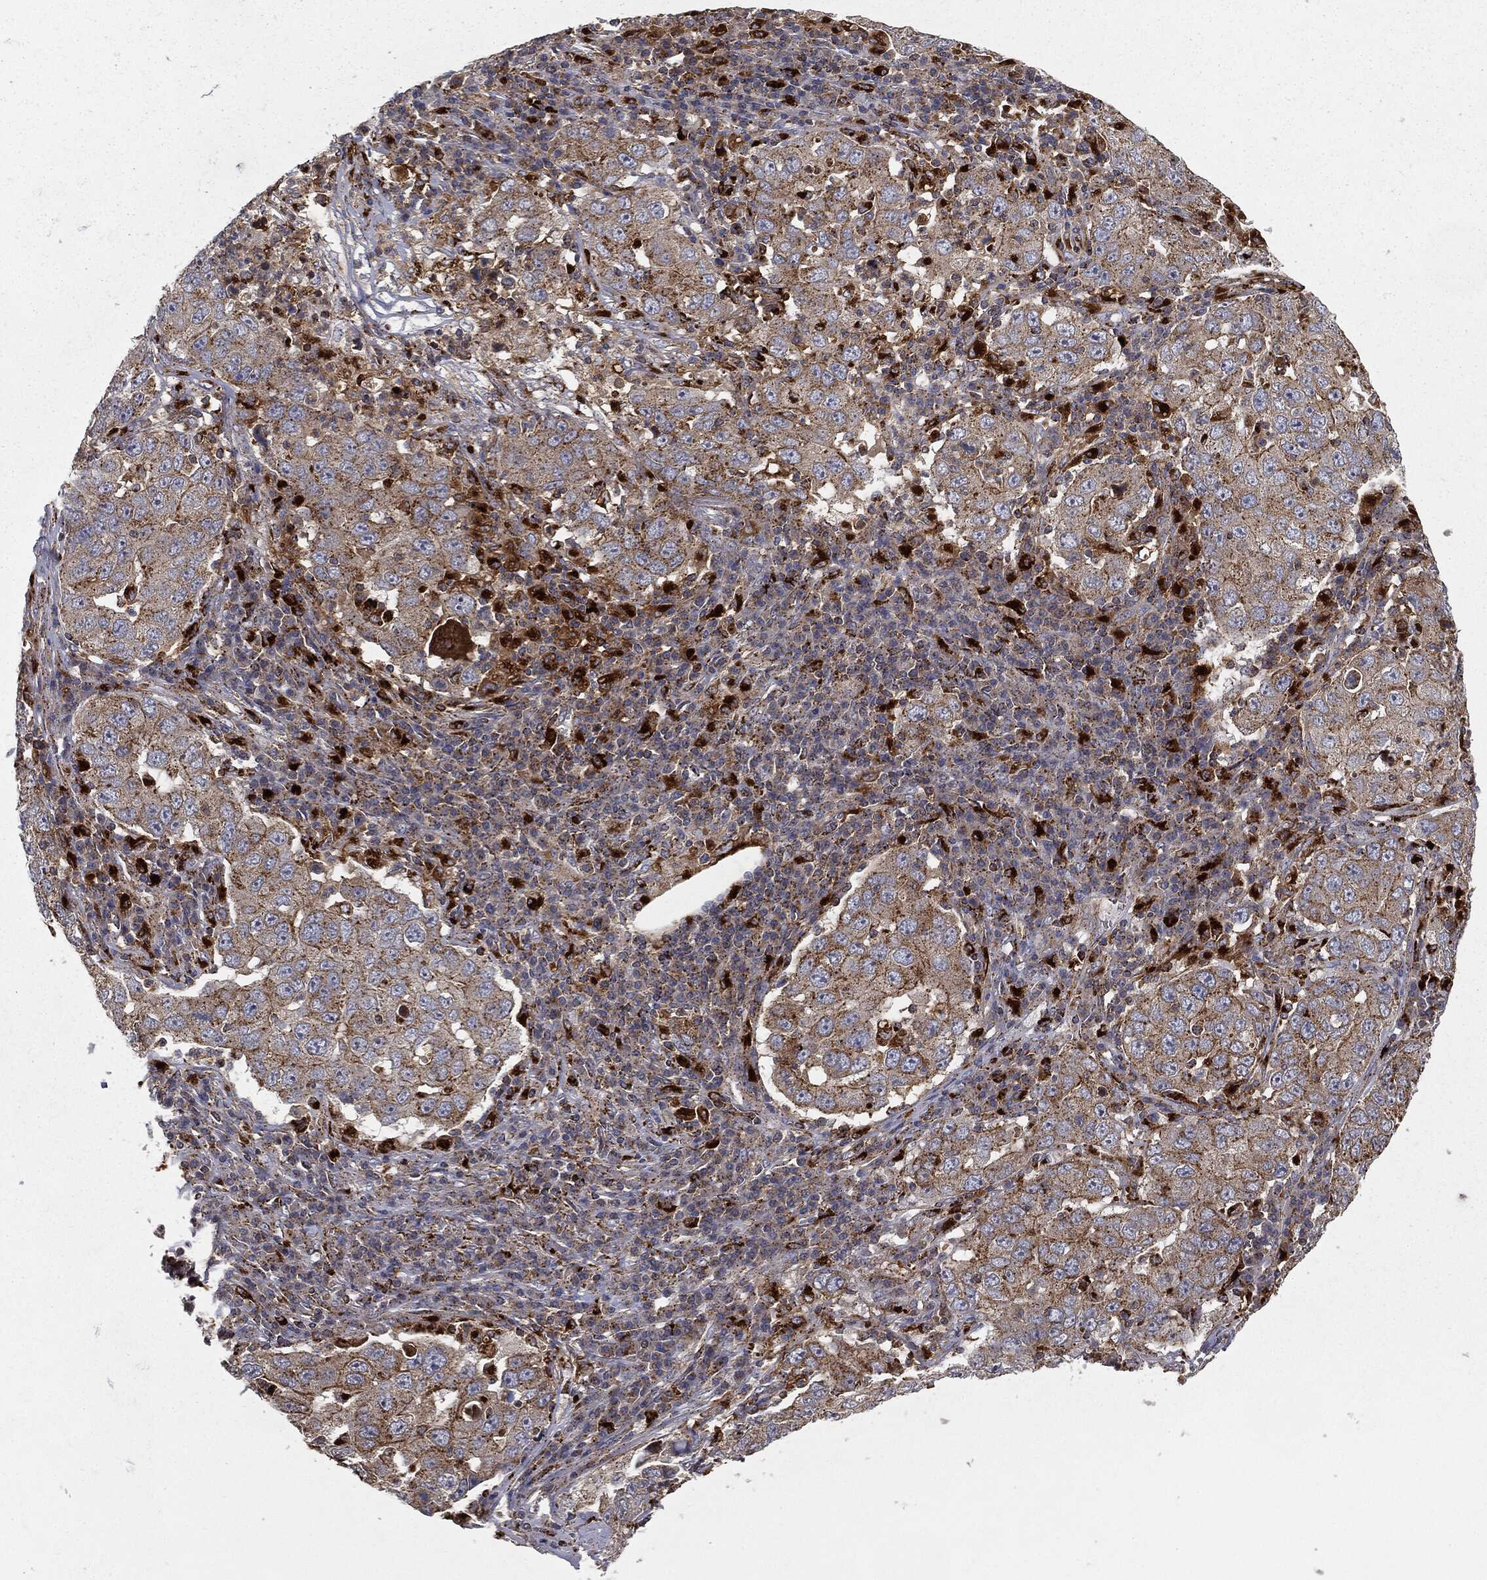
{"staining": {"intensity": "moderate", "quantity": ">75%", "location": "cytoplasmic/membranous"}, "tissue": "lung cancer", "cell_type": "Tumor cells", "image_type": "cancer", "snomed": [{"axis": "morphology", "description": "Adenocarcinoma, NOS"}, {"axis": "topography", "description": "Lung"}], "caption": "Protein analysis of adenocarcinoma (lung) tissue reveals moderate cytoplasmic/membranous expression in about >75% of tumor cells.", "gene": "CTSA", "patient": {"sex": "male", "age": 73}}